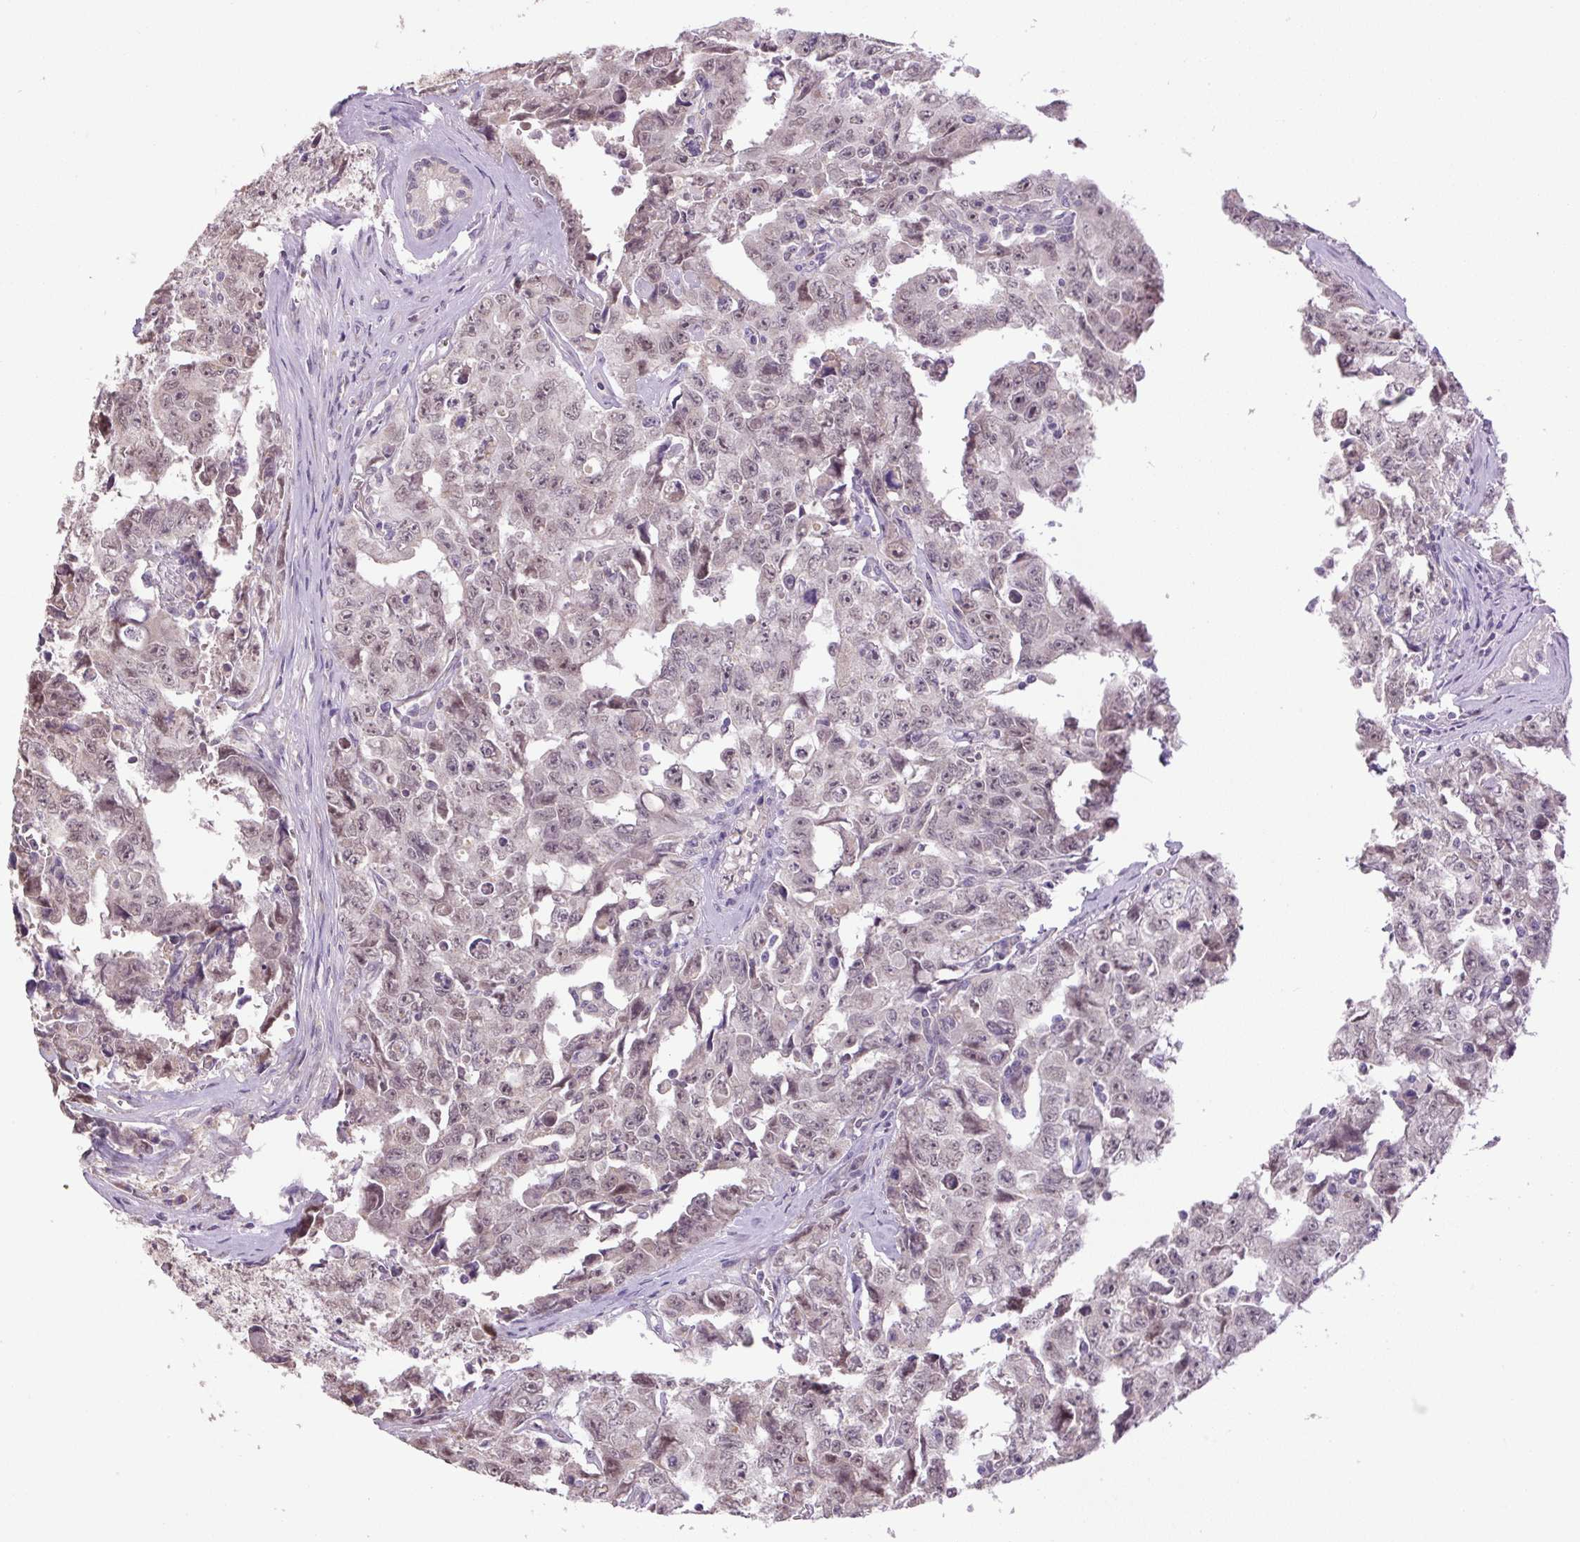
{"staining": {"intensity": "weak", "quantity": "25%-75%", "location": "nuclear"}, "tissue": "testis cancer", "cell_type": "Tumor cells", "image_type": "cancer", "snomed": [{"axis": "morphology", "description": "Carcinoma, Embryonal, NOS"}, {"axis": "topography", "description": "Testis"}], "caption": "DAB (3,3'-diaminobenzidine) immunohistochemical staining of testis cancer (embryonal carcinoma) displays weak nuclear protein staining in approximately 25%-75% of tumor cells.", "gene": "SGF29", "patient": {"sex": "male", "age": 24}}